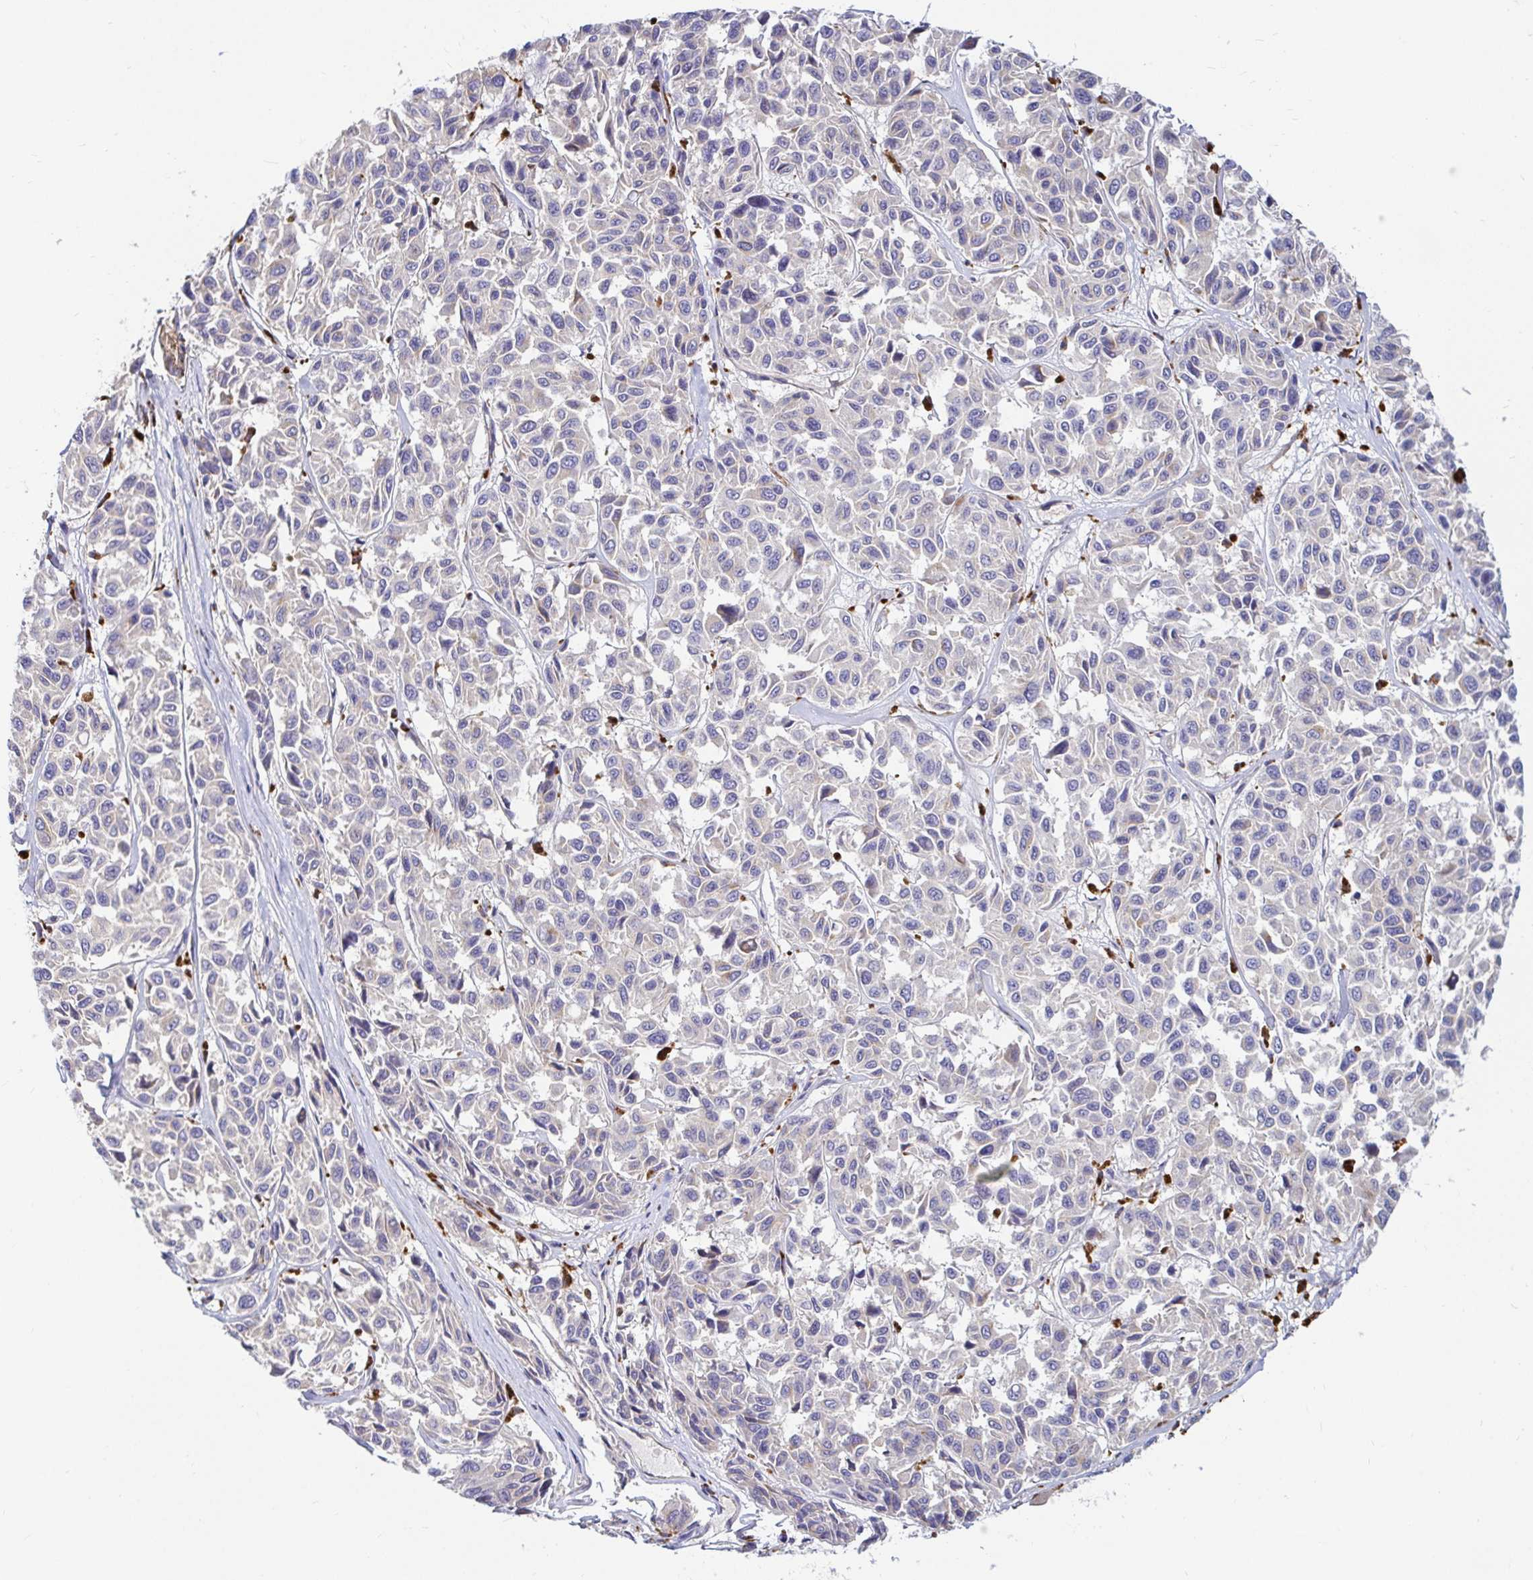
{"staining": {"intensity": "negative", "quantity": "none", "location": "none"}, "tissue": "melanoma", "cell_type": "Tumor cells", "image_type": "cancer", "snomed": [{"axis": "morphology", "description": "Malignant melanoma, NOS"}, {"axis": "topography", "description": "Skin"}], "caption": "DAB immunohistochemical staining of human malignant melanoma demonstrates no significant staining in tumor cells.", "gene": "FUCA1", "patient": {"sex": "female", "age": 66}}